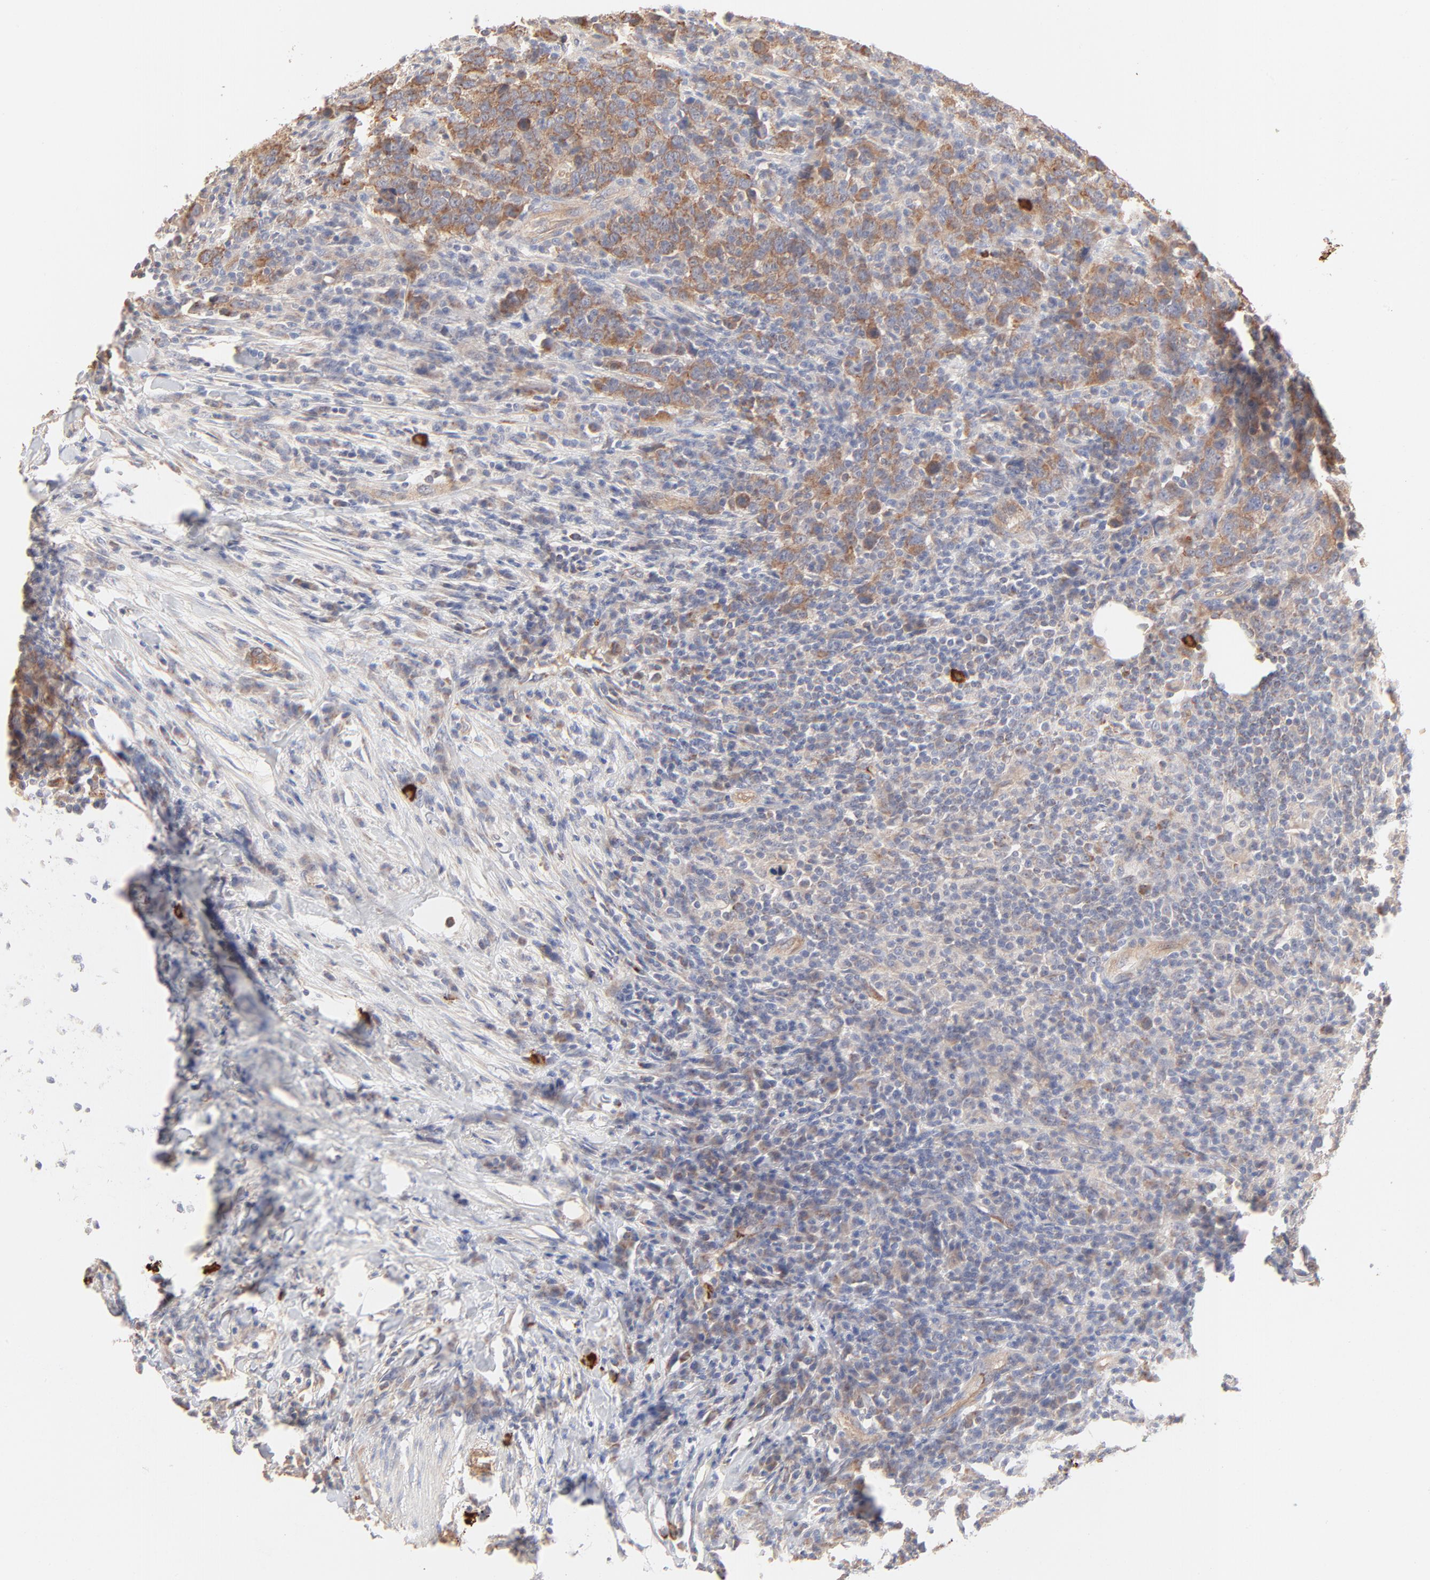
{"staining": {"intensity": "moderate", "quantity": ">75%", "location": "cytoplasmic/membranous"}, "tissue": "urothelial cancer", "cell_type": "Tumor cells", "image_type": "cancer", "snomed": [{"axis": "morphology", "description": "Urothelial carcinoma, High grade"}, {"axis": "topography", "description": "Urinary bladder"}], "caption": "Immunohistochemistry of human high-grade urothelial carcinoma shows medium levels of moderate cytoplasmic/membranous positivity in approximately >75% of tumor cells.", "gene": "SPTB", "patient": {"sex": "male", "age": 61}}